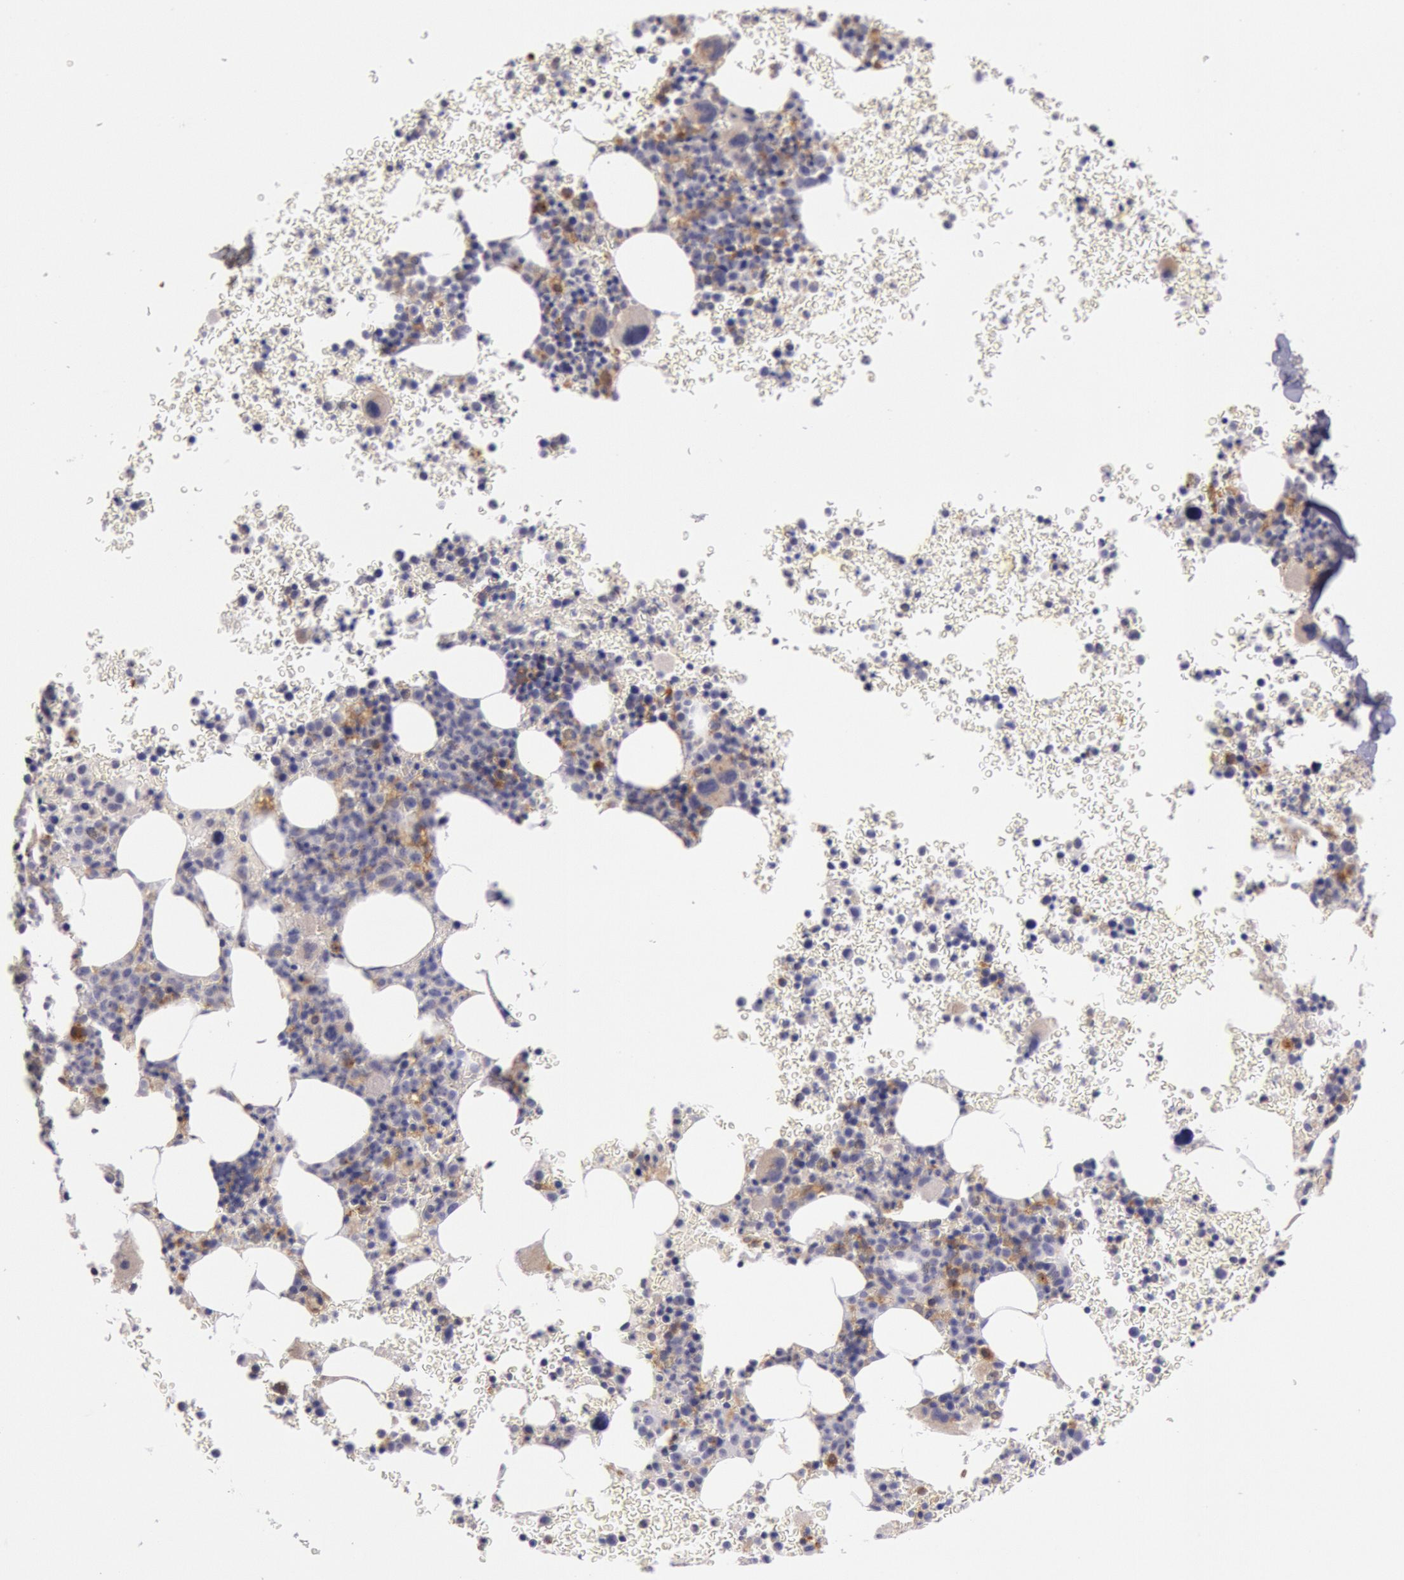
{"staining": {"intensity": "moderate", "quantity": "<25%", "location": "cytoplasmic/membranous"}, "tissue": "bone marrow", "cell_type": "Hematopoietic cells", "image_type": "normal", "snomed": [{"axis": "morphology", "description": "Normal tissue, NOS"}, {"axis": "topography", "description": "Bone marrow"}], "caption": "A high-resolution histopathology image shows IHC staining of normal bone marrow, which reveals moderate cytoplasmic/membranous positivity in about <25% of hematopoietic cells.", "gene": "MYO5A", "patient": {"sex": "male", "age": 69}}